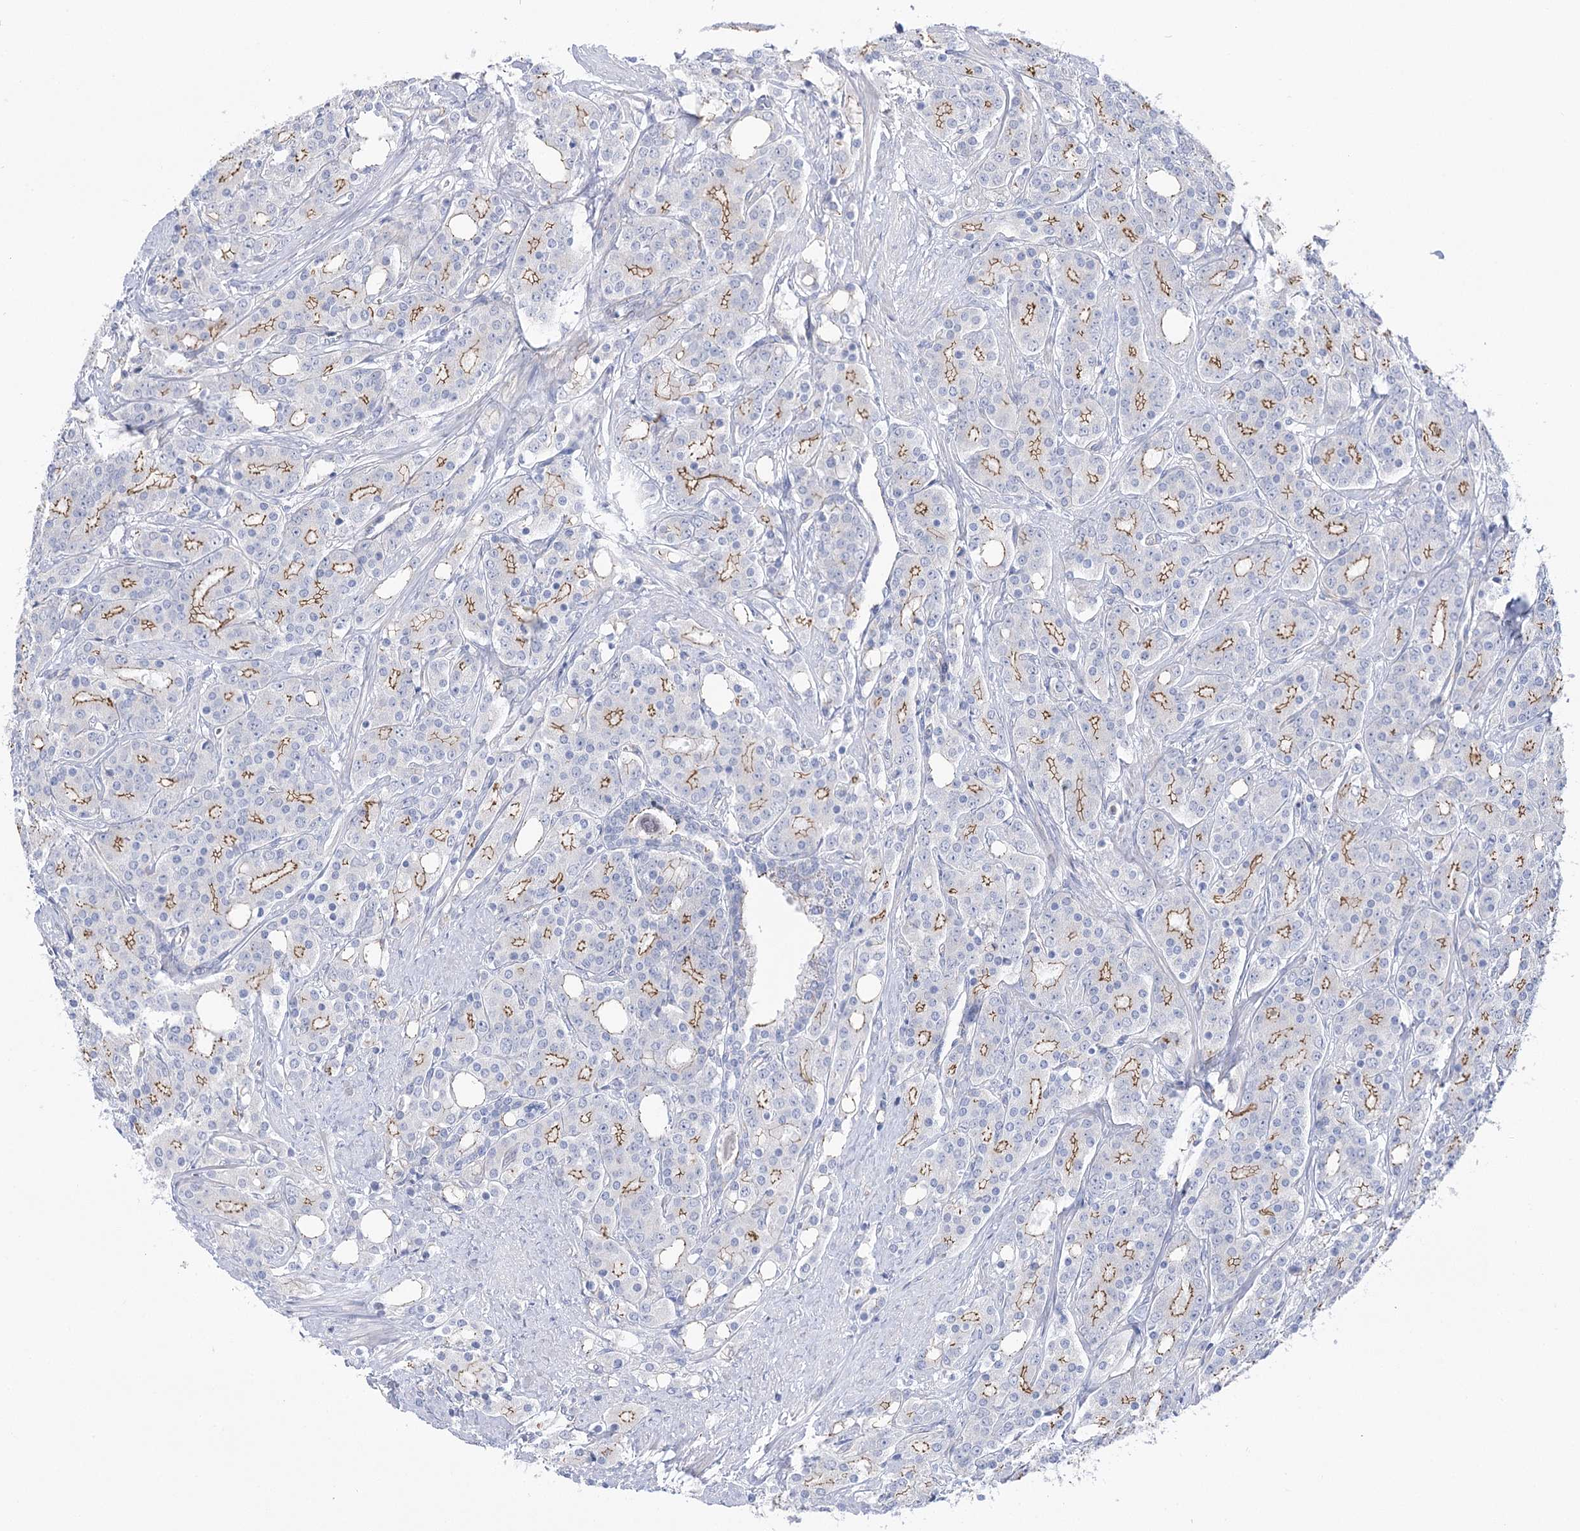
{"staining": {"intensity": "moderate", "quantity": "<25%", "location": "cytoplasmic/membranous"}, "tissue": "prostate cancer", "cell_type": "Tumor cells", "image_type": "cancer", "snomed": [{"axis": "morphology", "description": "Adenocarcinoma, High grade"}, {"axis": "topography", "description": "Prostate"}], "caption": "The immunohistochemical stain shows moderate cytoplasmic/membranous expression in tumor cells of prostate adenocarcinoma (high-grade) tissue.", "gene": "NRAP", "patient": {"sex": "male", "age": 62}}